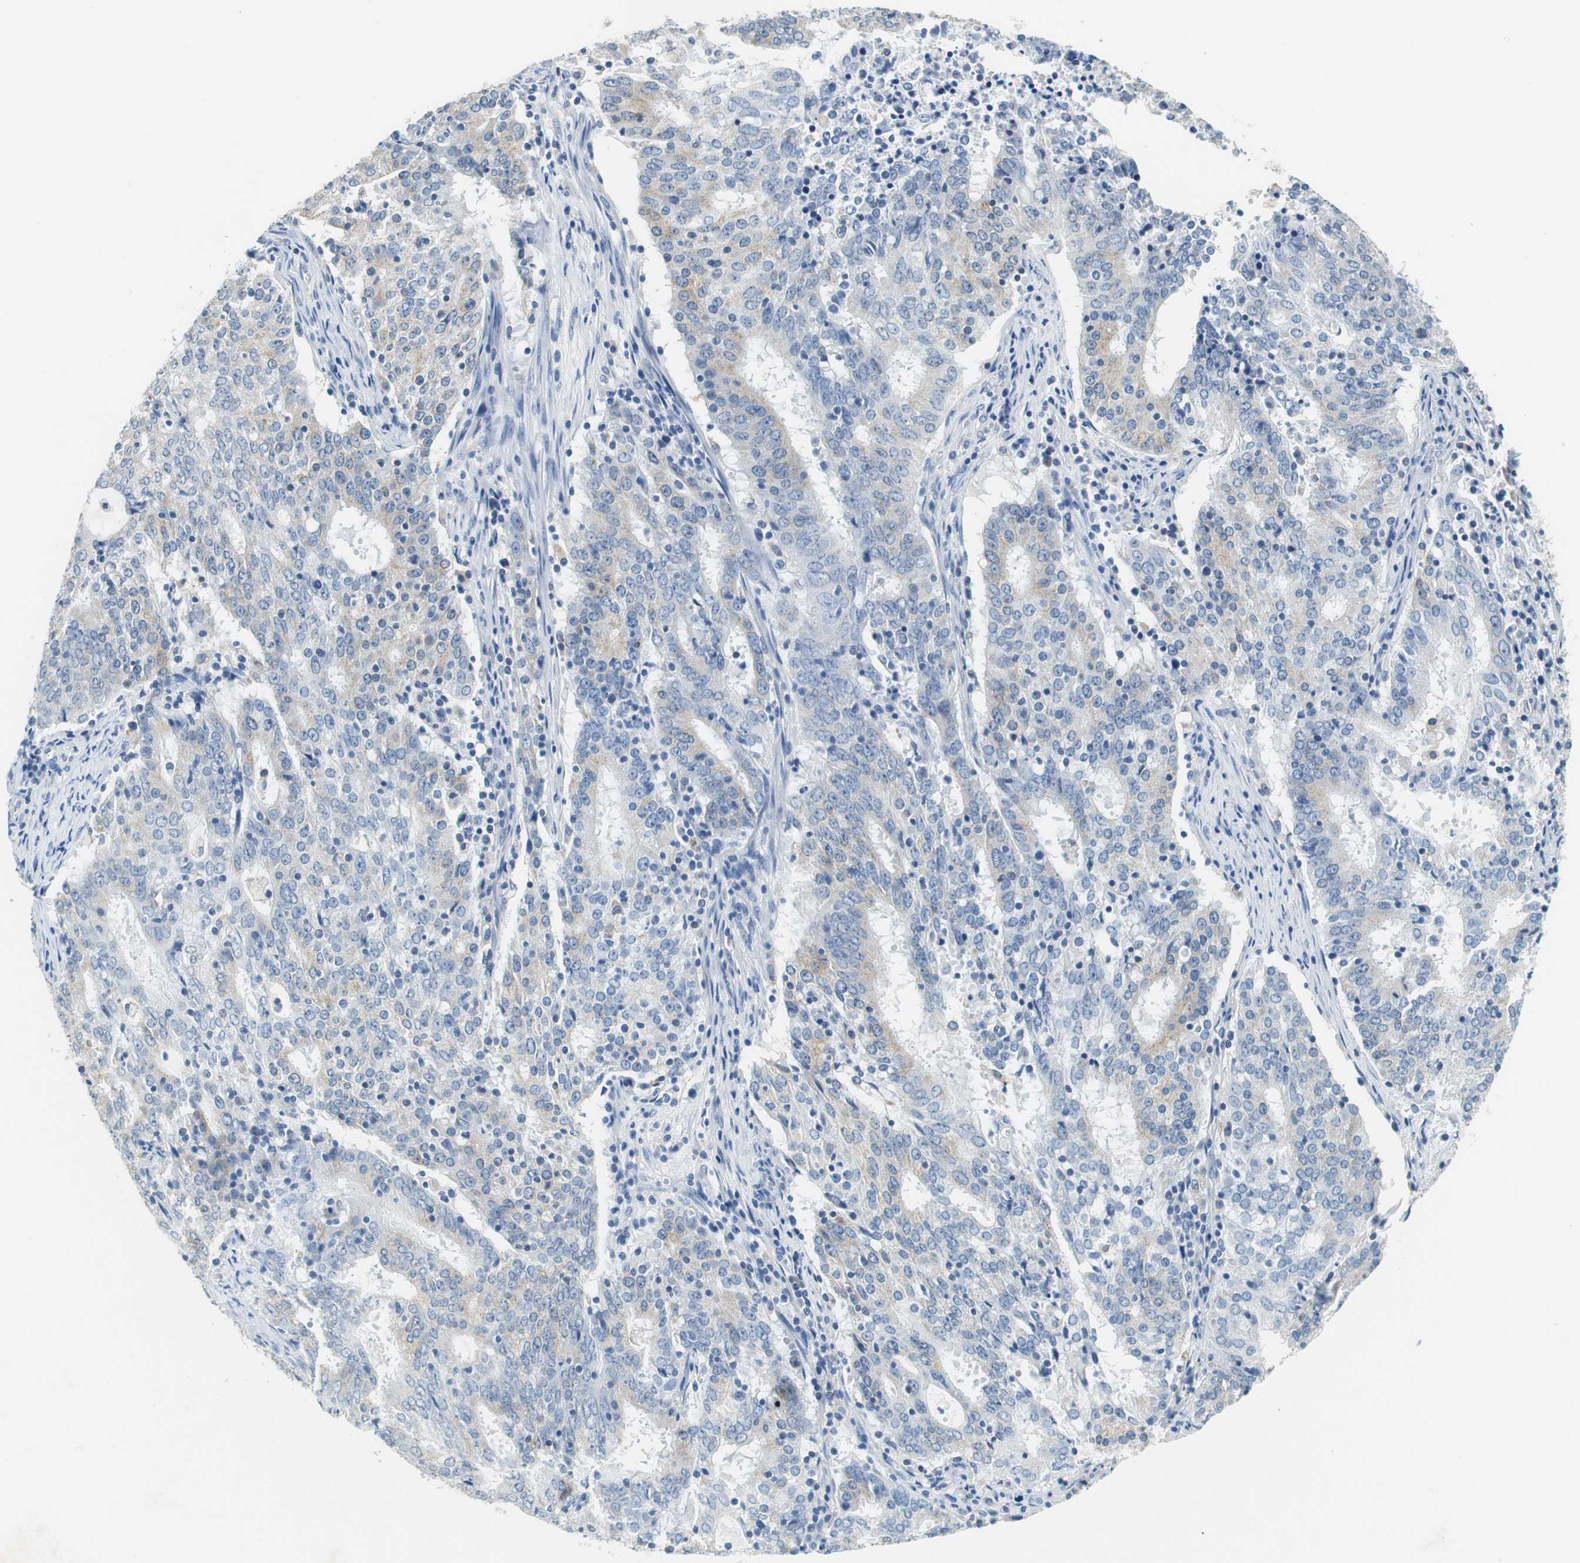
{"staining": {"intensity": "weak", "quantity": ">75%", "location": "cytoplasmic/membranous"}, "tissue": "cervical cancer", "cell_type": "Tumor cells", "image_type": "cancer", "snomed": [{"axis": "morphology", "description": "Adenocarcinoma, NOS"}, {"axis": "topography", "description": "Cervix"}], "caption": "Immunohistochemistry image of cervical adenocarcinoma stained for a protein (brown), which shows low levels of weak cytoplasmic/membranous positivity in approximately >75% of tumor cells.", "gene": "TEX264", "patient": {"sex": "female", "age": 44}}